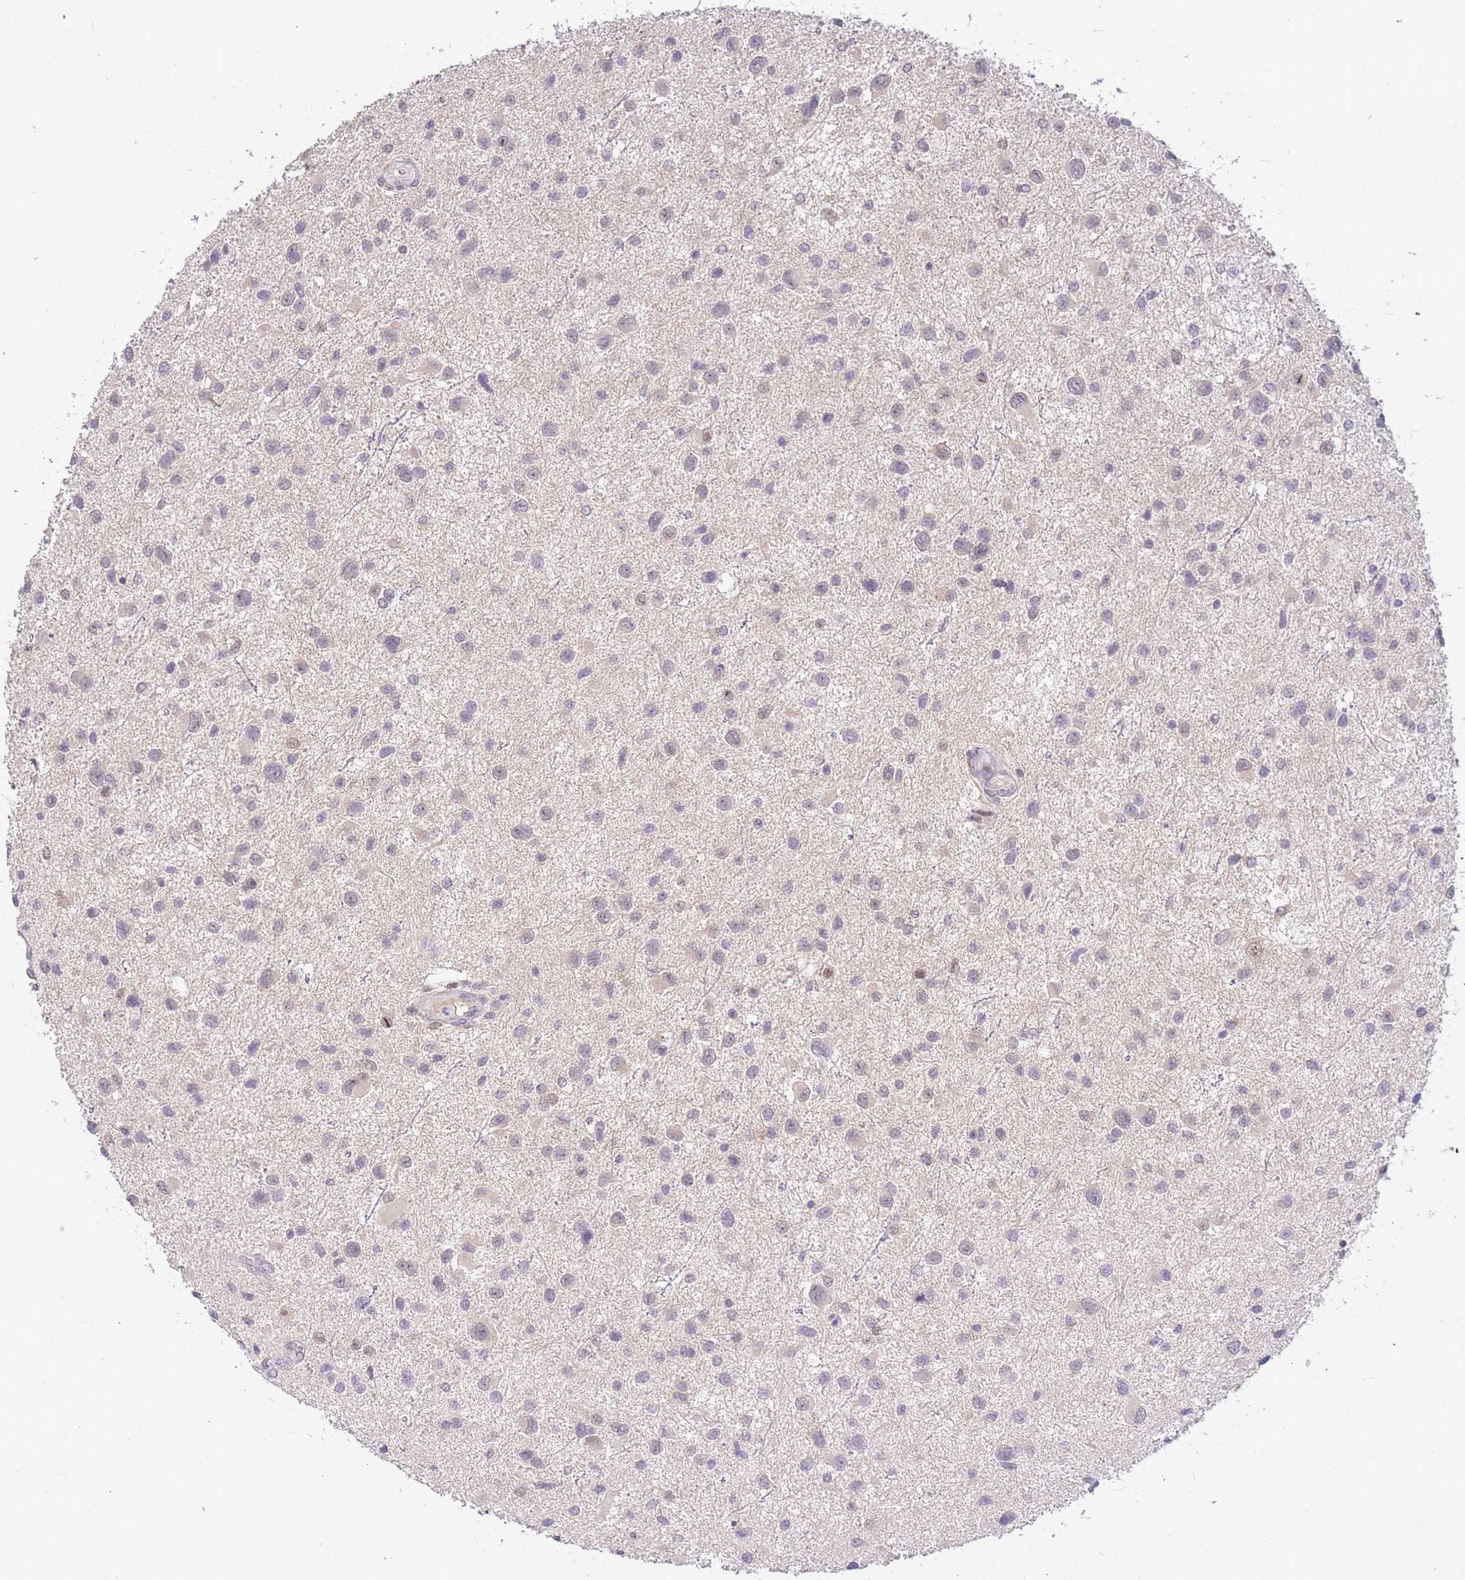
{"staining": {"intensity": "negative", "quantity": "none", "location": "none"}, "tissue": "glioma", "cell_type": "Tumor cells", "image_type": "cancer", "snomed": [{"axis": "morphology", "description": "Glioma, malignant, Low grade"}, {"axis": "topography", "description": "Brain"}], "caption": "Glioma stained for a protein using IHC exhibits no expression tumor cells.", "gene": "MAGEF1", "patient": {"sex": "female", "age": 32}}